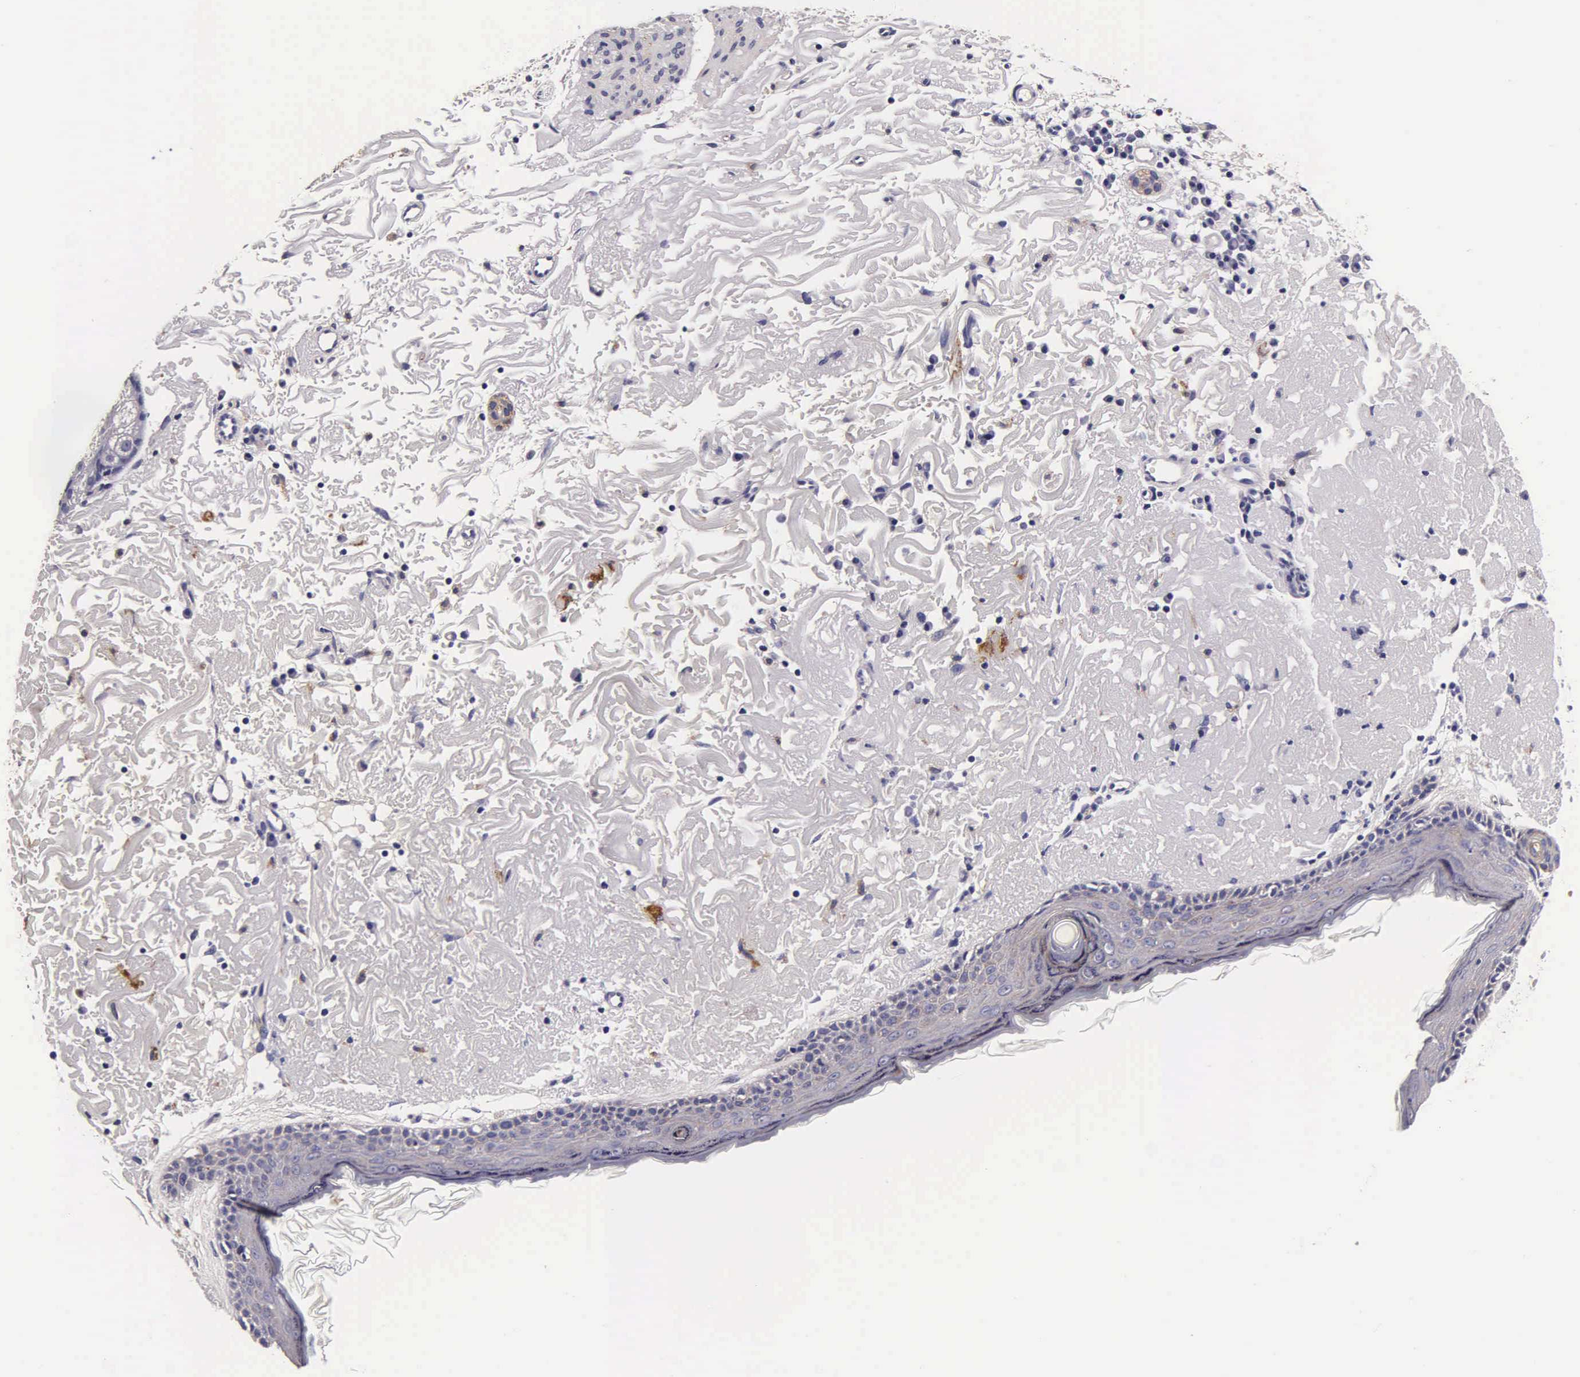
{"staining": {"intensity": "negative", "quantity": "none", "location": "none"}, "tissue": "skin", "cell_type": "Fibroblasts", "image_type": "normal", "snomed": [{"axis": "morphology", "description": "Normal tissue, NOS"}, {"axis": "topography", "description": "Skin"}], "caption": "A histopathology image of human skin is negative for staining in fibroblasts. The staining is performed using DAB brown chromogen with nuclei counter-stained in using hematoxylin.", "gene": "CTSB", "patient": {"sex": "female", "age": 90}}